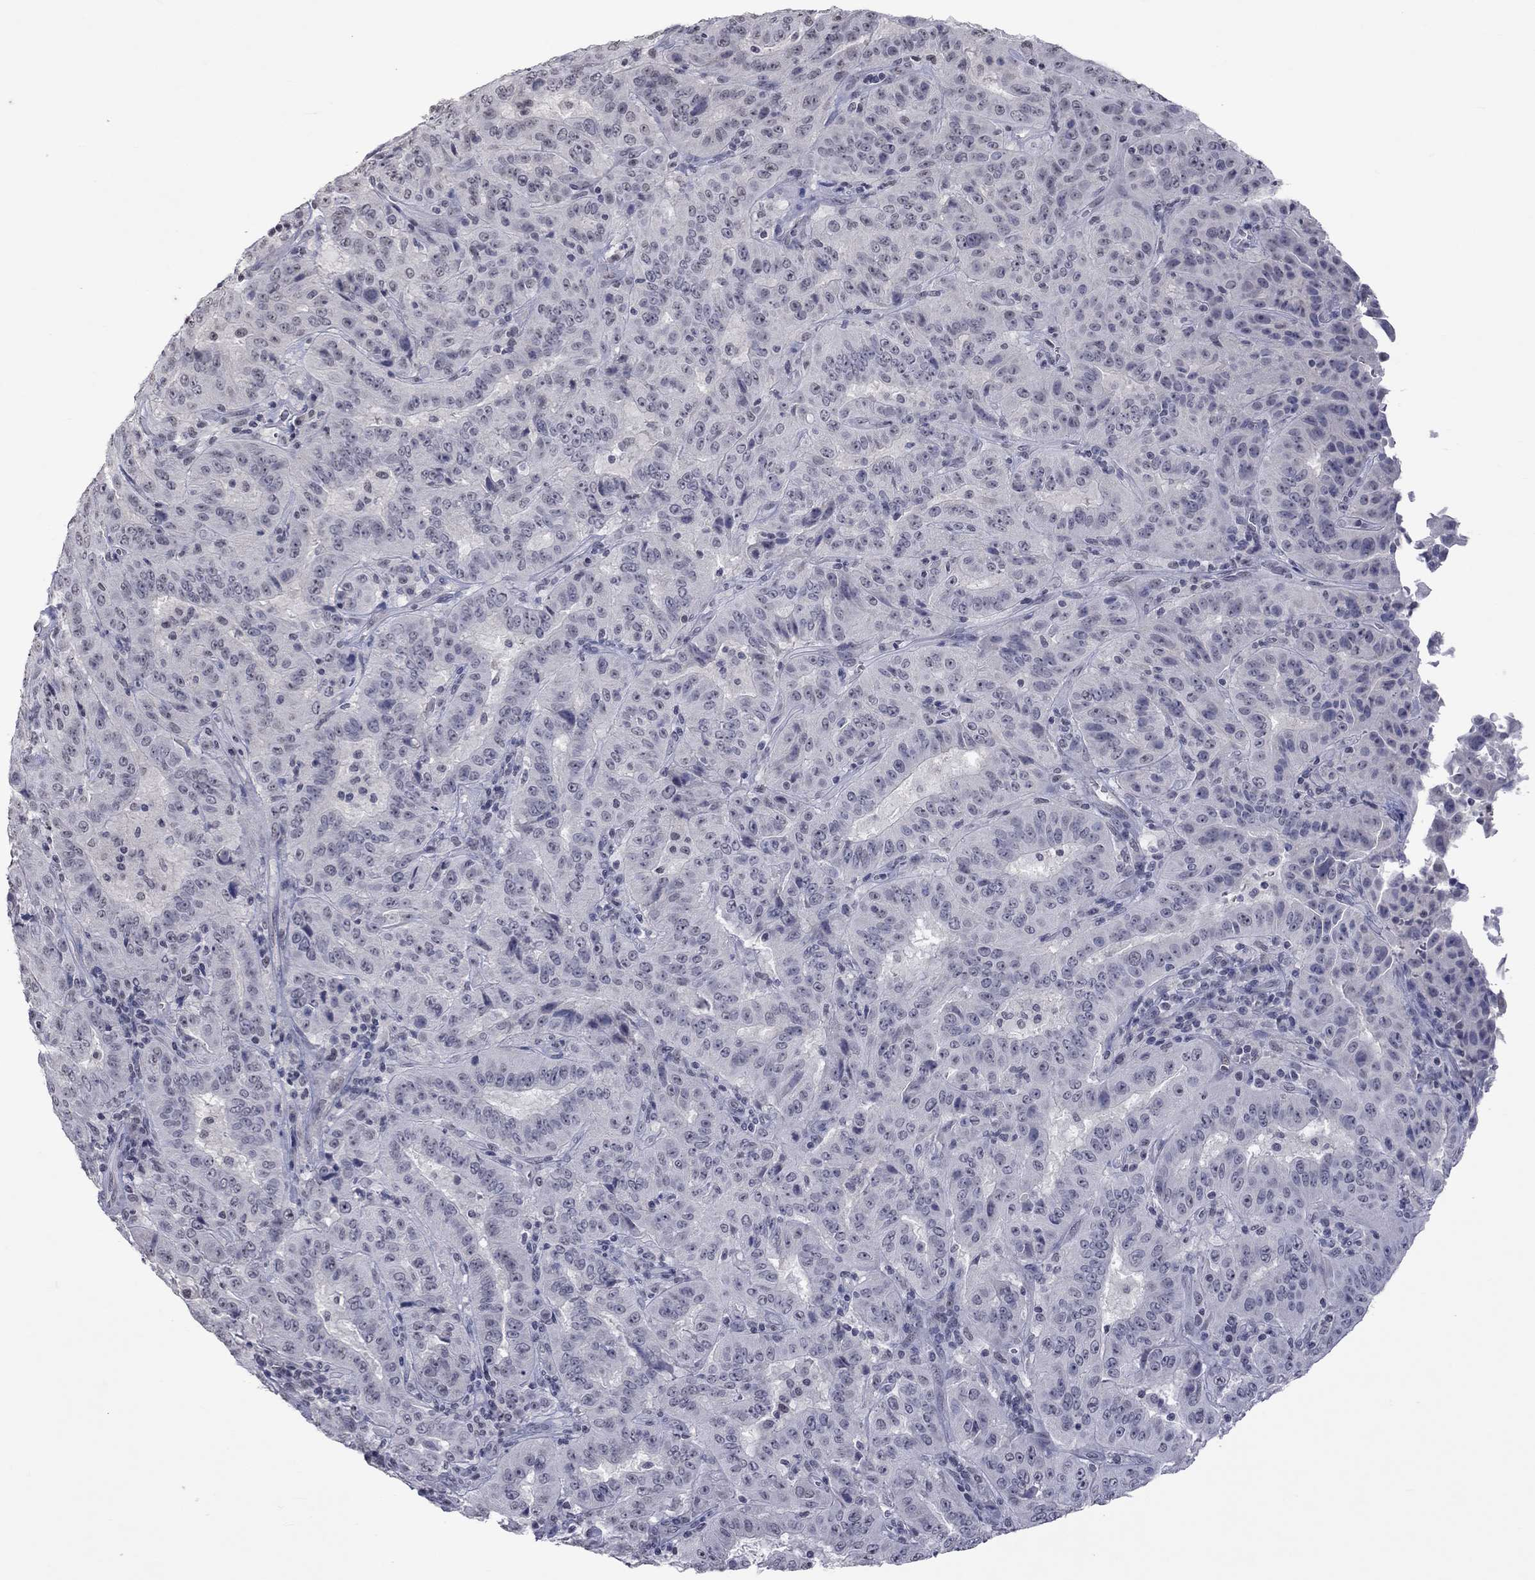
{"staining": {"intensity": "negative", "quantity": "none", "location": "none"}, "tissue": "pancreatic cancer", "cell_type": "Tumor cells", "image_type": "cancer", "snomed": [{"axis": "morphology", "description": "Adenocarcinoma, NOS"}, {"axis": "topography", "description": "Pancreas"}], "caption": "High magnification brightfield microscopy of pancreatic adenocarcinoma stained with DAB (3,3'-diaminobenzidine) (brown) and counterstained with hematoxylin (blue): tumor cells show no significant staining.", "gene": "TMEM143", "patient": {"sex": "male", "age": 63}}